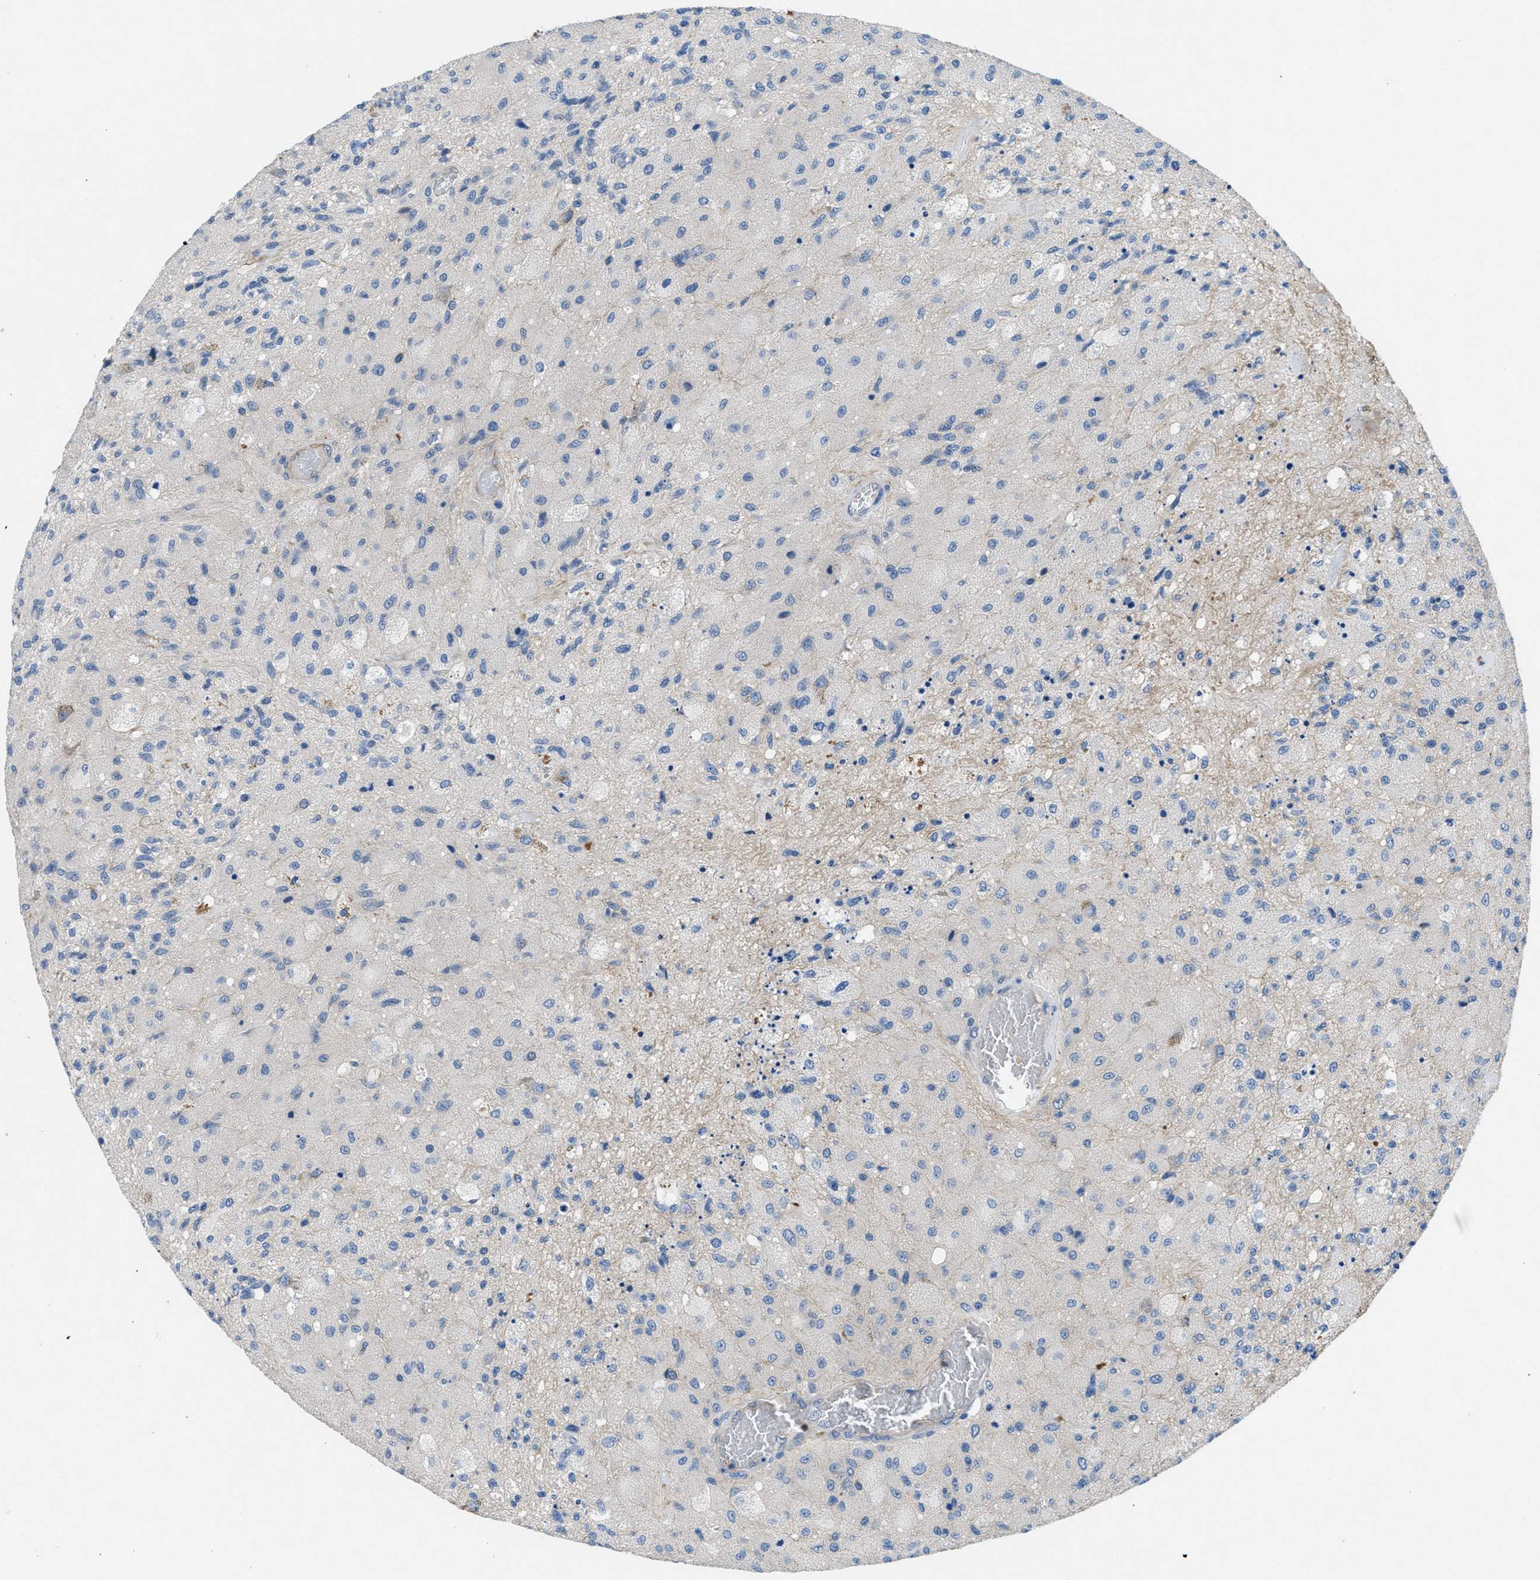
{"staining": {"intensity": "negative", "quantity": "none", "location": "none"}, "tissue": "glioma", "cell_type": "Tumor cells", "image_type": "cancer", "snomed": [{"axis": "morphology", "description": "Normal tissue, NOS"}, {"axis": "morphology", "description": "Glioma, malignant, High grade"}, {"axis": "topography", "description": "Cerebral cortex"}], "caption": "Tumor cells show no significant protein positivity in glioma.", "gene": "PGR", "patient": {"sex": "male", "age": 77}}